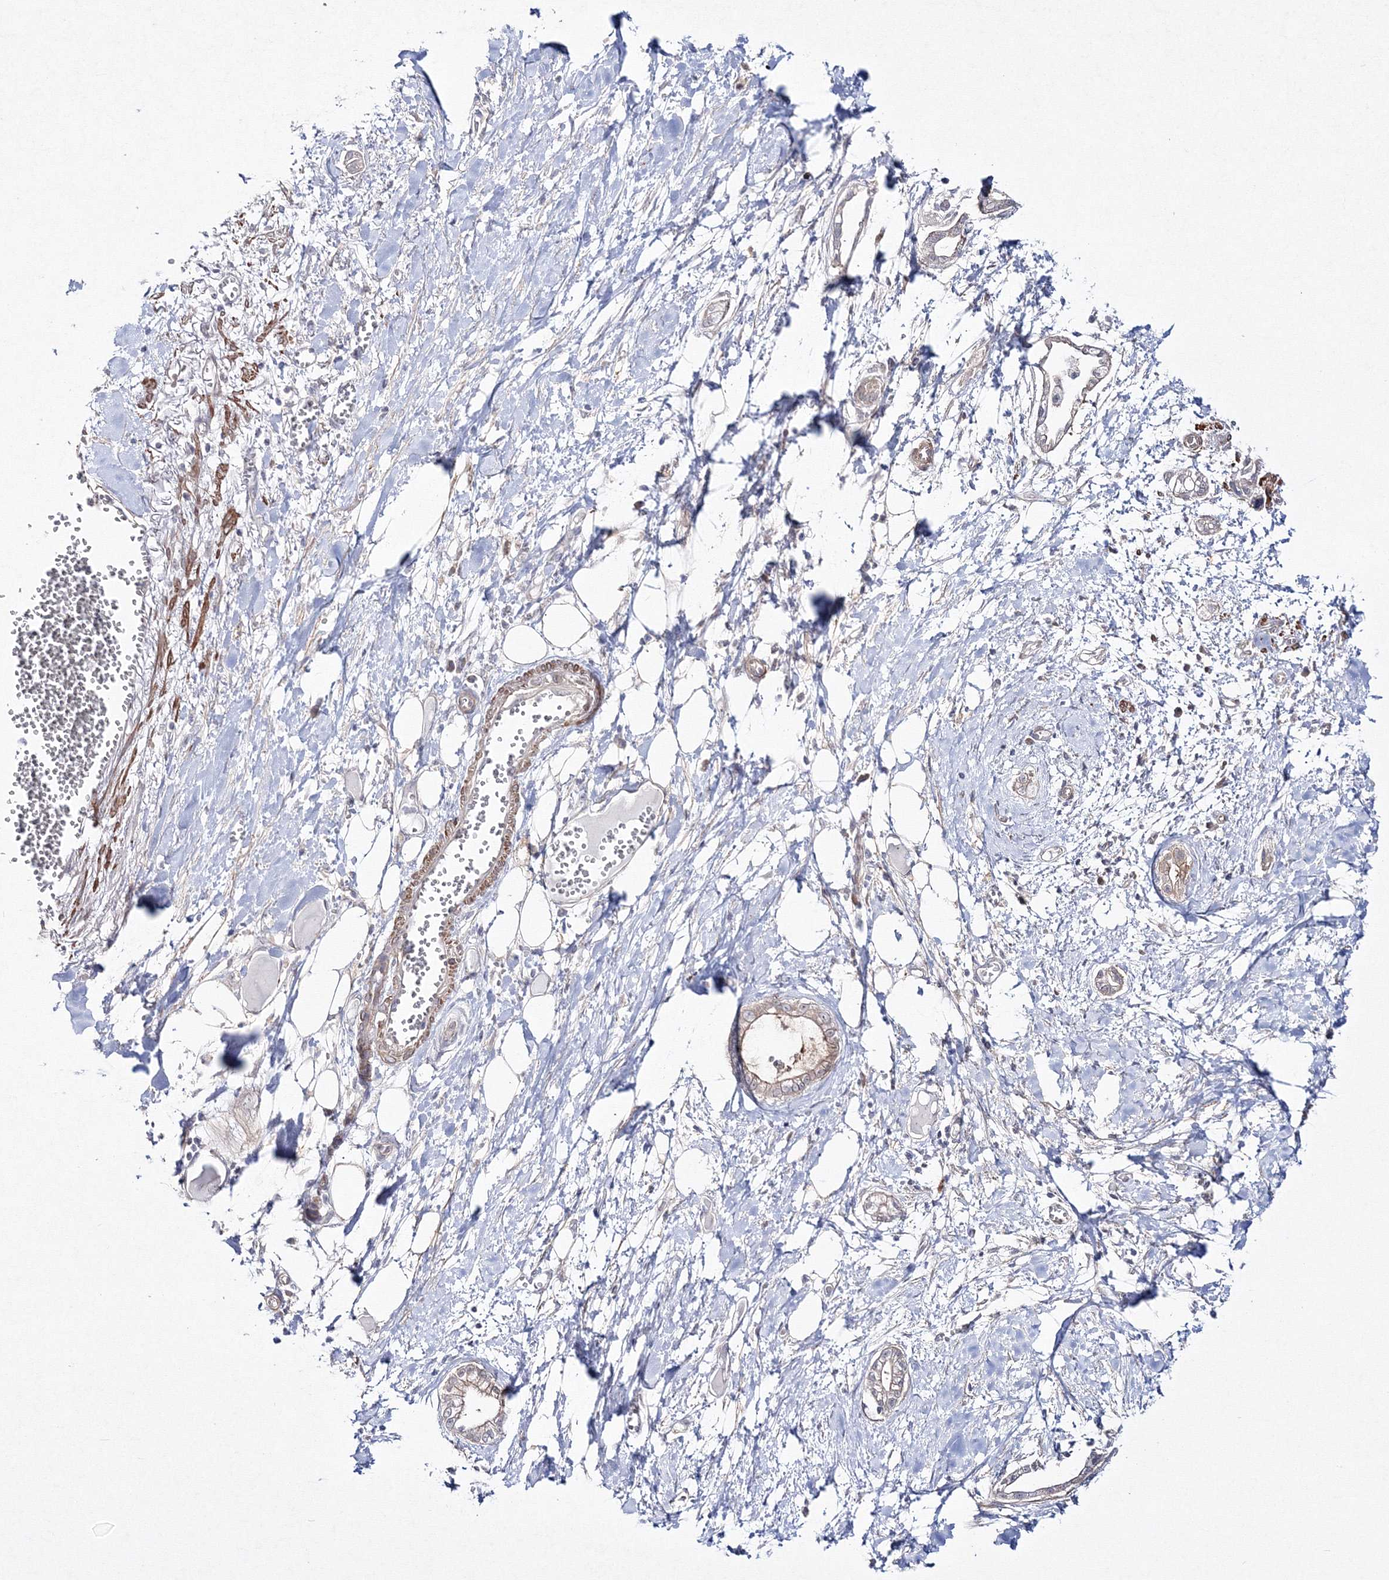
{"staining": {"intensity": "moderate", "quantity": "<25%", "location": "cytoplasmic/membranous"}, "tissue": "pancreatic cancer", "cell_type": "Tumor cells", "image_type": "cancer", "snomed": [{"axis": "morphology", "description": "Adenocarcinoma, NOS"}, {"axis": "topography", "description": "Pancreas"}], "caption": "Brown immunohistochemical staining in human pancreatic adenocarcinoma exhibits moderate cytoplasmic/membranous positivity in about <25% of tumor cells.", "gene": "IPMK", "patient": {"sex": "male", "age": 68}}